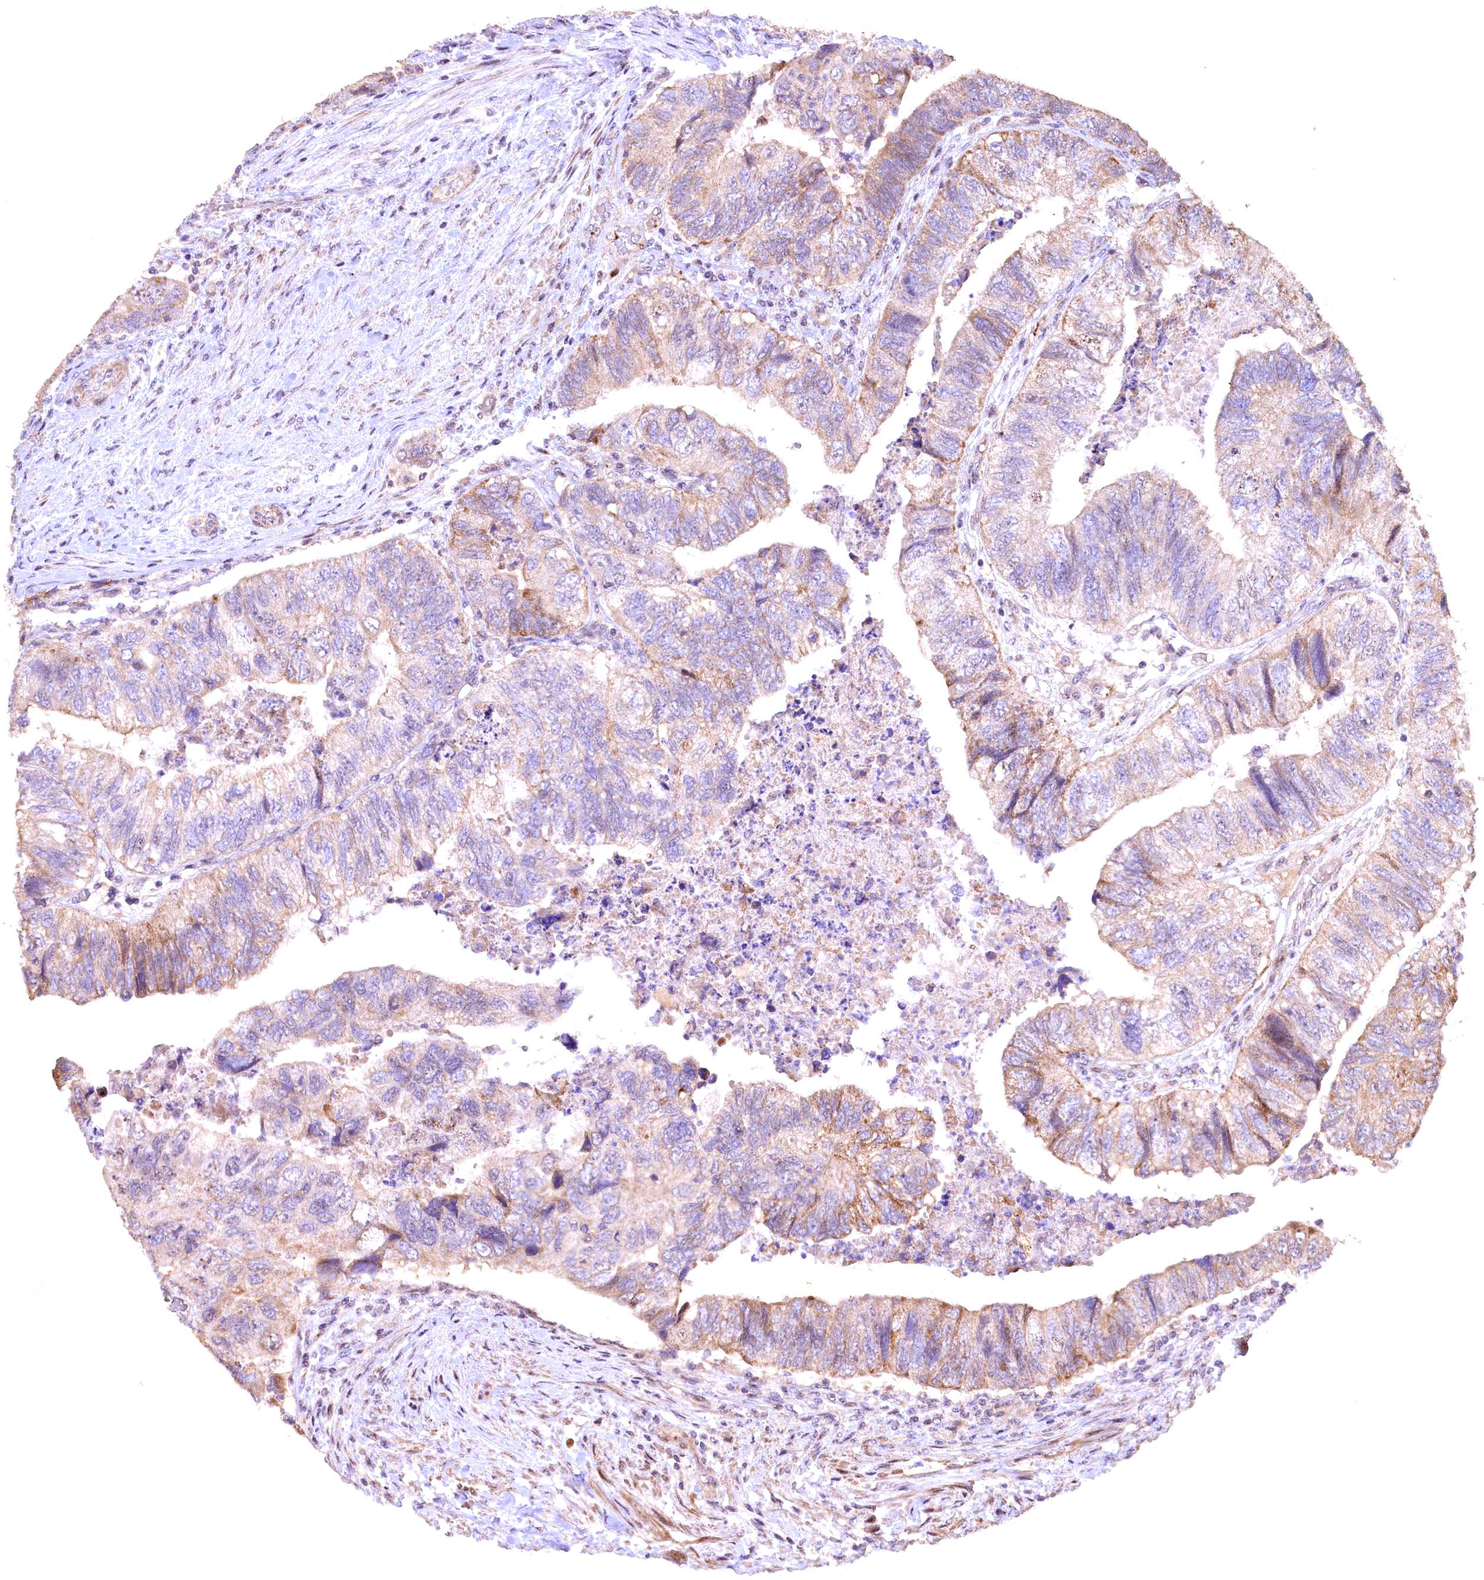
{"staining": {"intensity": "moderate", "quantity": "<25%", "location": "cytoplasmic/membranous"}, "tissue": "colorectal cancer", "cell_type": "Tumor cells", "image_type": "cancer", "snomed": [{"axis": "morphology", "description": "Adenocarcinoma, NOS"}, {"axis": "topography", "description": "Rectum"}], "caption": "A brown stain highlights moderate cytoplasmic/membranous staining of a protein in human colorectal cancer (adenocarcinoma) tumor cells. Using DAB (brown) and hematoxylin (blue) stains, captured at high magnification using brightfield microscopy.", "gene": "FUZ", "patient": {"sex": "male", "age": 63}}